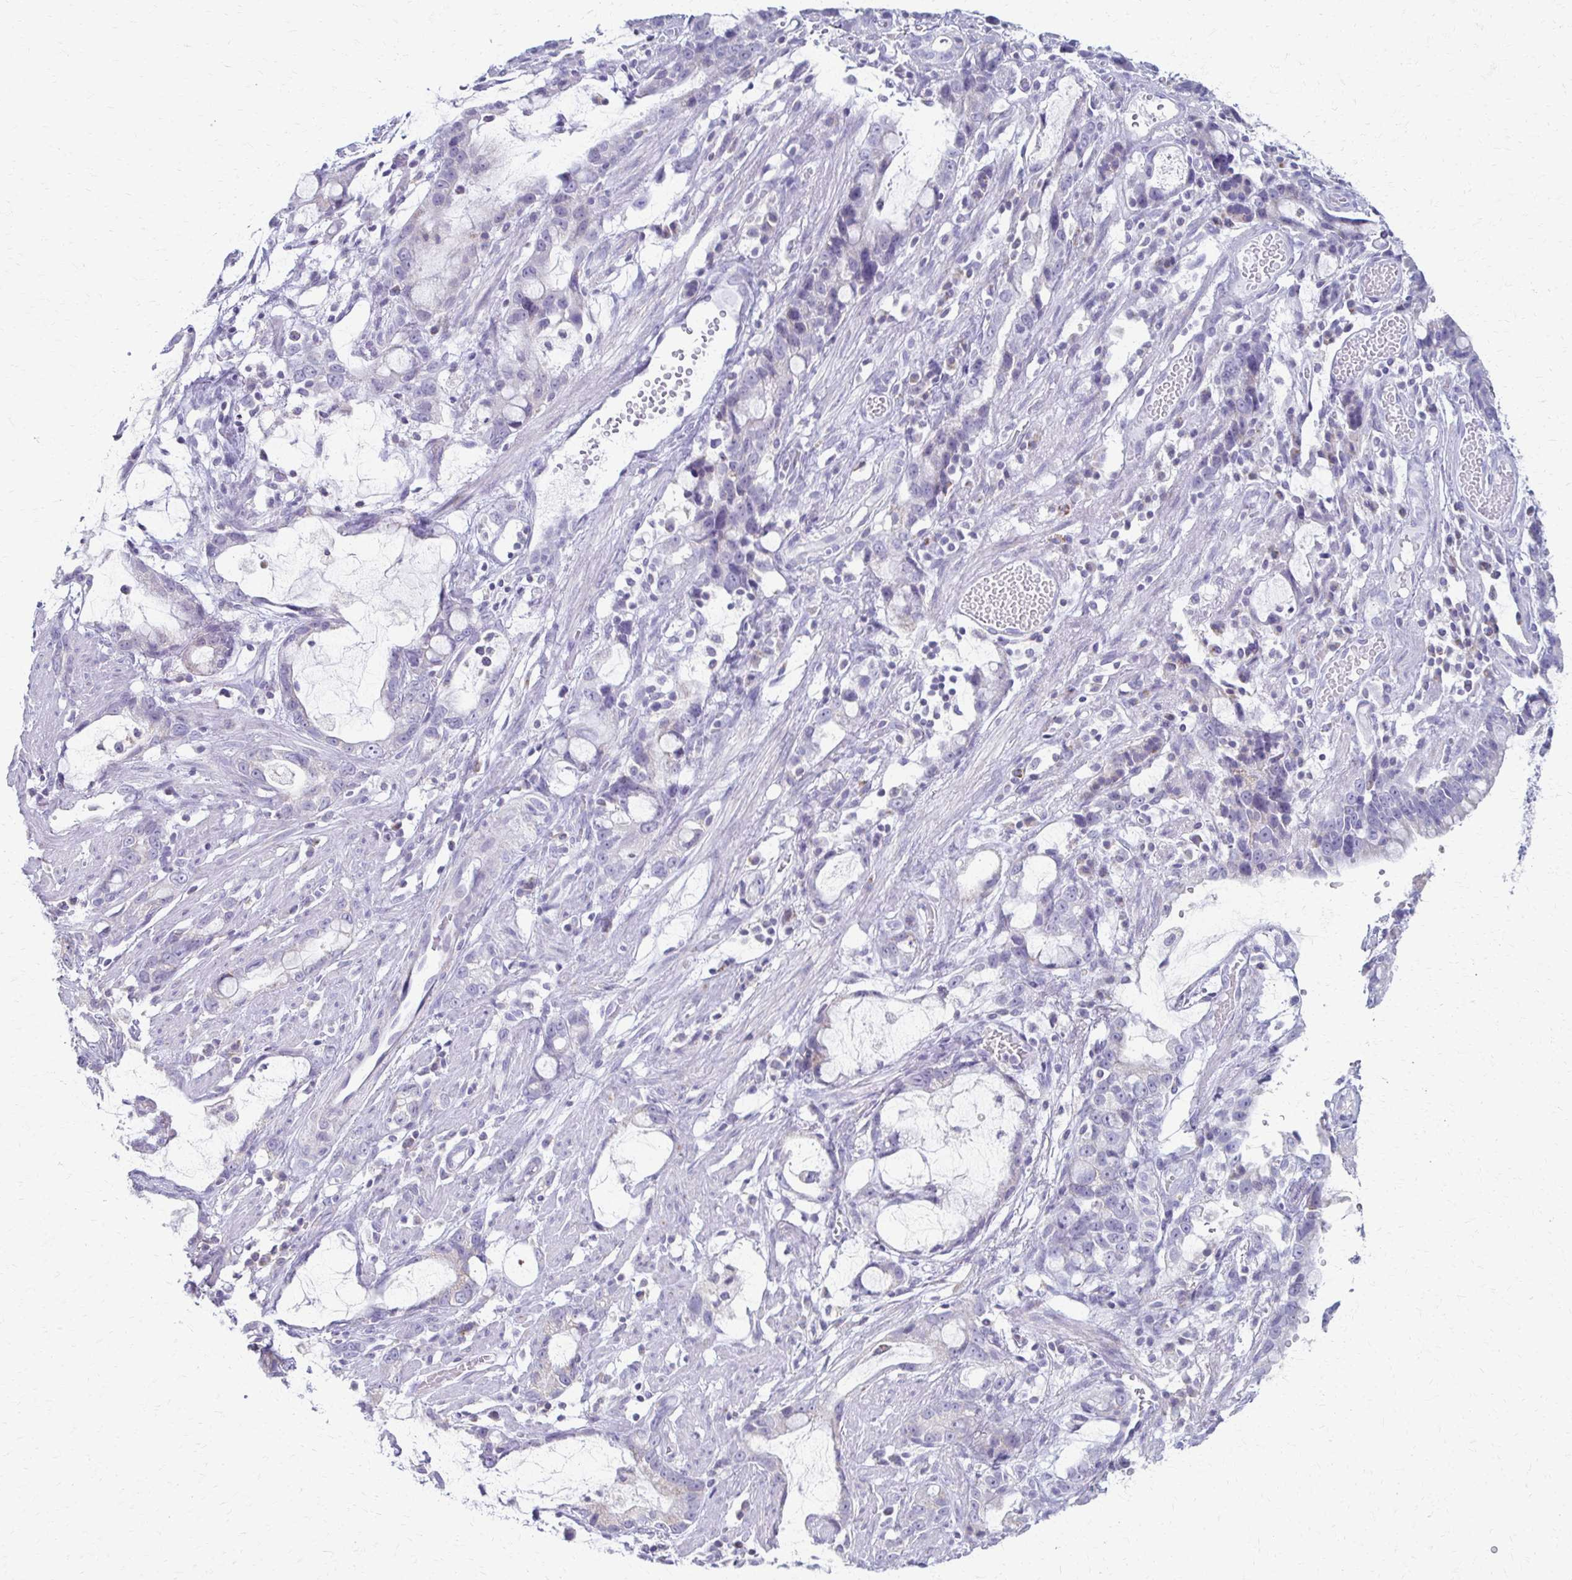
{"staining": {"intensity": "negative", "quantity": "none", "location": "none"}, "tissue": "stomach cancer", "cell_type": "Tumor cells", "image_type": "cancer", "snomed": [{"axis": "morphology", "description": "Adenocarcinoma, NOS"}, {"axis": "topography", "description": "Stomach"}], "caption": "An image of stomach cancer (adenocarcinoma) stained for a protein exhibits no brown staining in tumor cells.", "gene": "FCGR2B", "patient": {"sex": "male", "age": 55}}